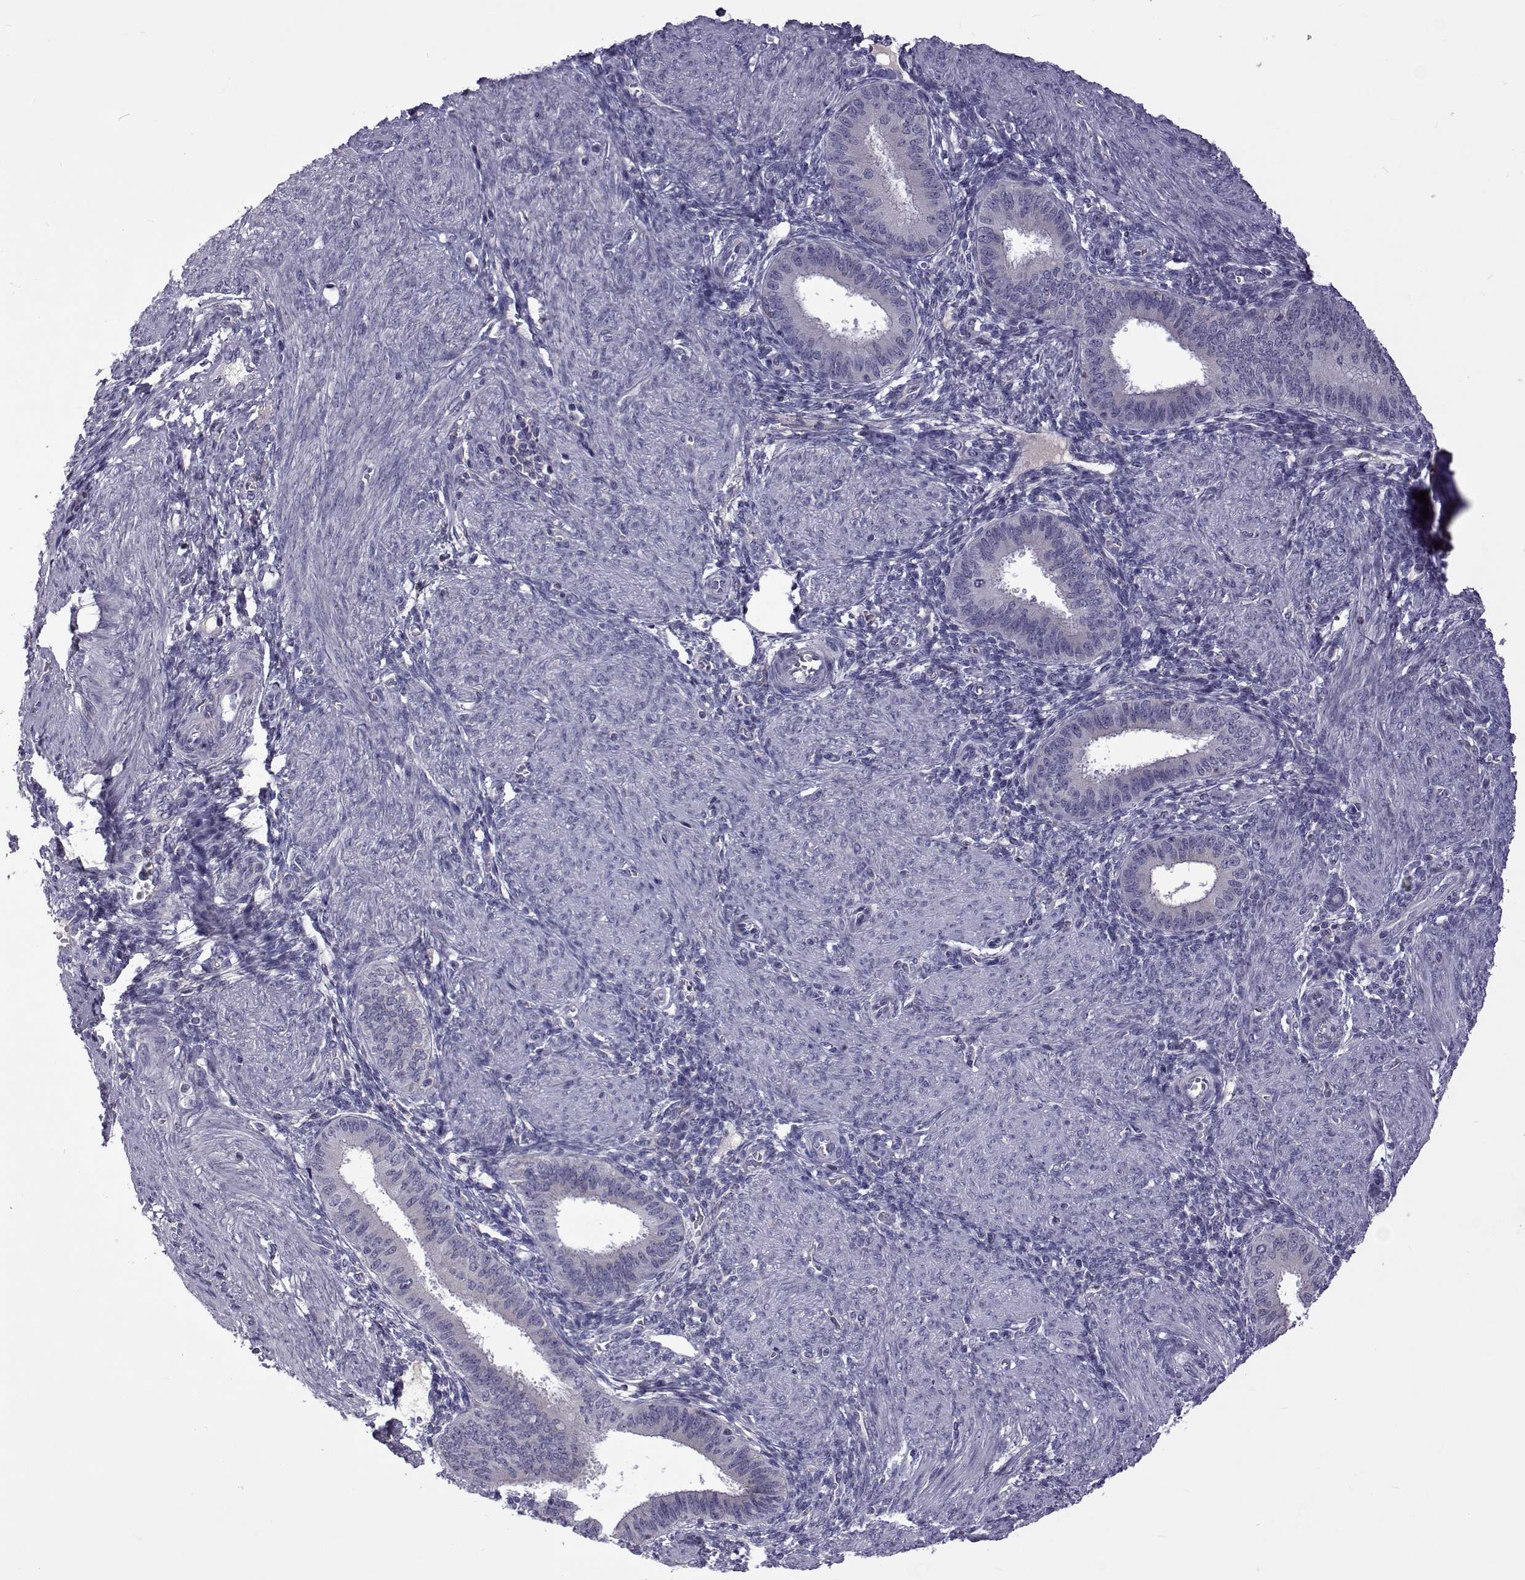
{"staining": {"intensity": "negative", "quantity": "none", "location": "none"}, "tissue": "endometrium", "cell_type": "Cells in endometrial stroma", "image_type": "normal", "snomed": [{"axis": "morphology", "description": "Normal tissue, NOS"}, {"axis": "topography", "description": "Endometrium"}], "caption": "A photomicrograph of endometrium stained for a protein reveals no brown staining in cells in endometrial stroma.", "gene": "TCF15", "patient": {"sex": "female", "age": 39}}